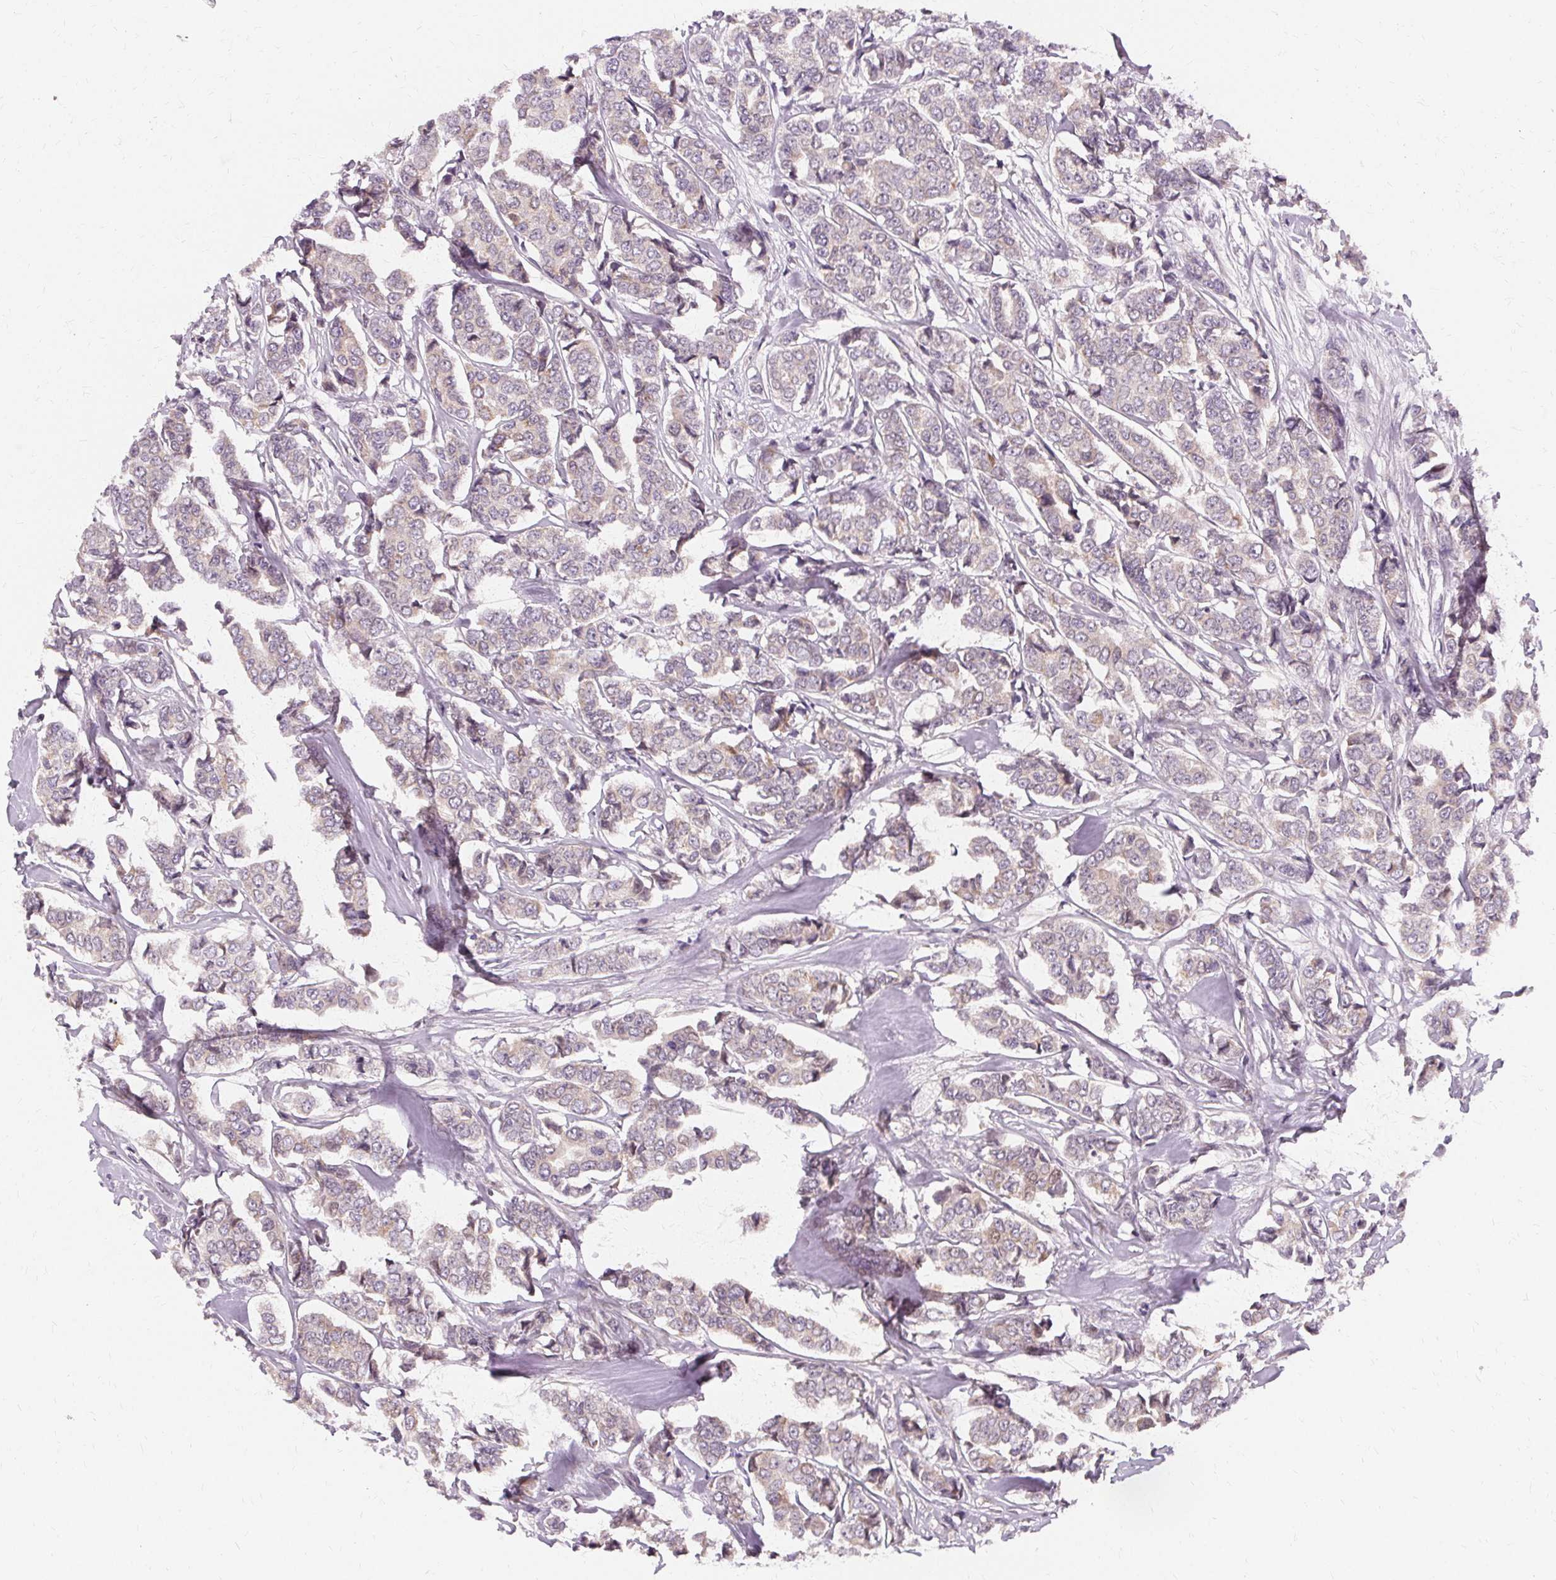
{"staining": {"intensity": "moderate", "quantity": "<25%", "location": "cytoplasmic/membranous"}, "tissue": "breast cancer", "cell_type": "Tumor cells", "image_type": "cancer", "snomed": [{"axis": "morphology", "description": "Duct carcinoma"}, {"axis": "topography", "description": "Breast"}], "caption": "Breast cancer stained for a protein demonstrates moderate cytoplasmic/membranous positivity in tumor cells. The staining was performed using DAB to visualize the protein expression in brown, while the nuclei were stained in blue with hematoxylin (Magnification: 20x).", "gene": "USP8", "patient": {"sex": "female", "age": 94}}